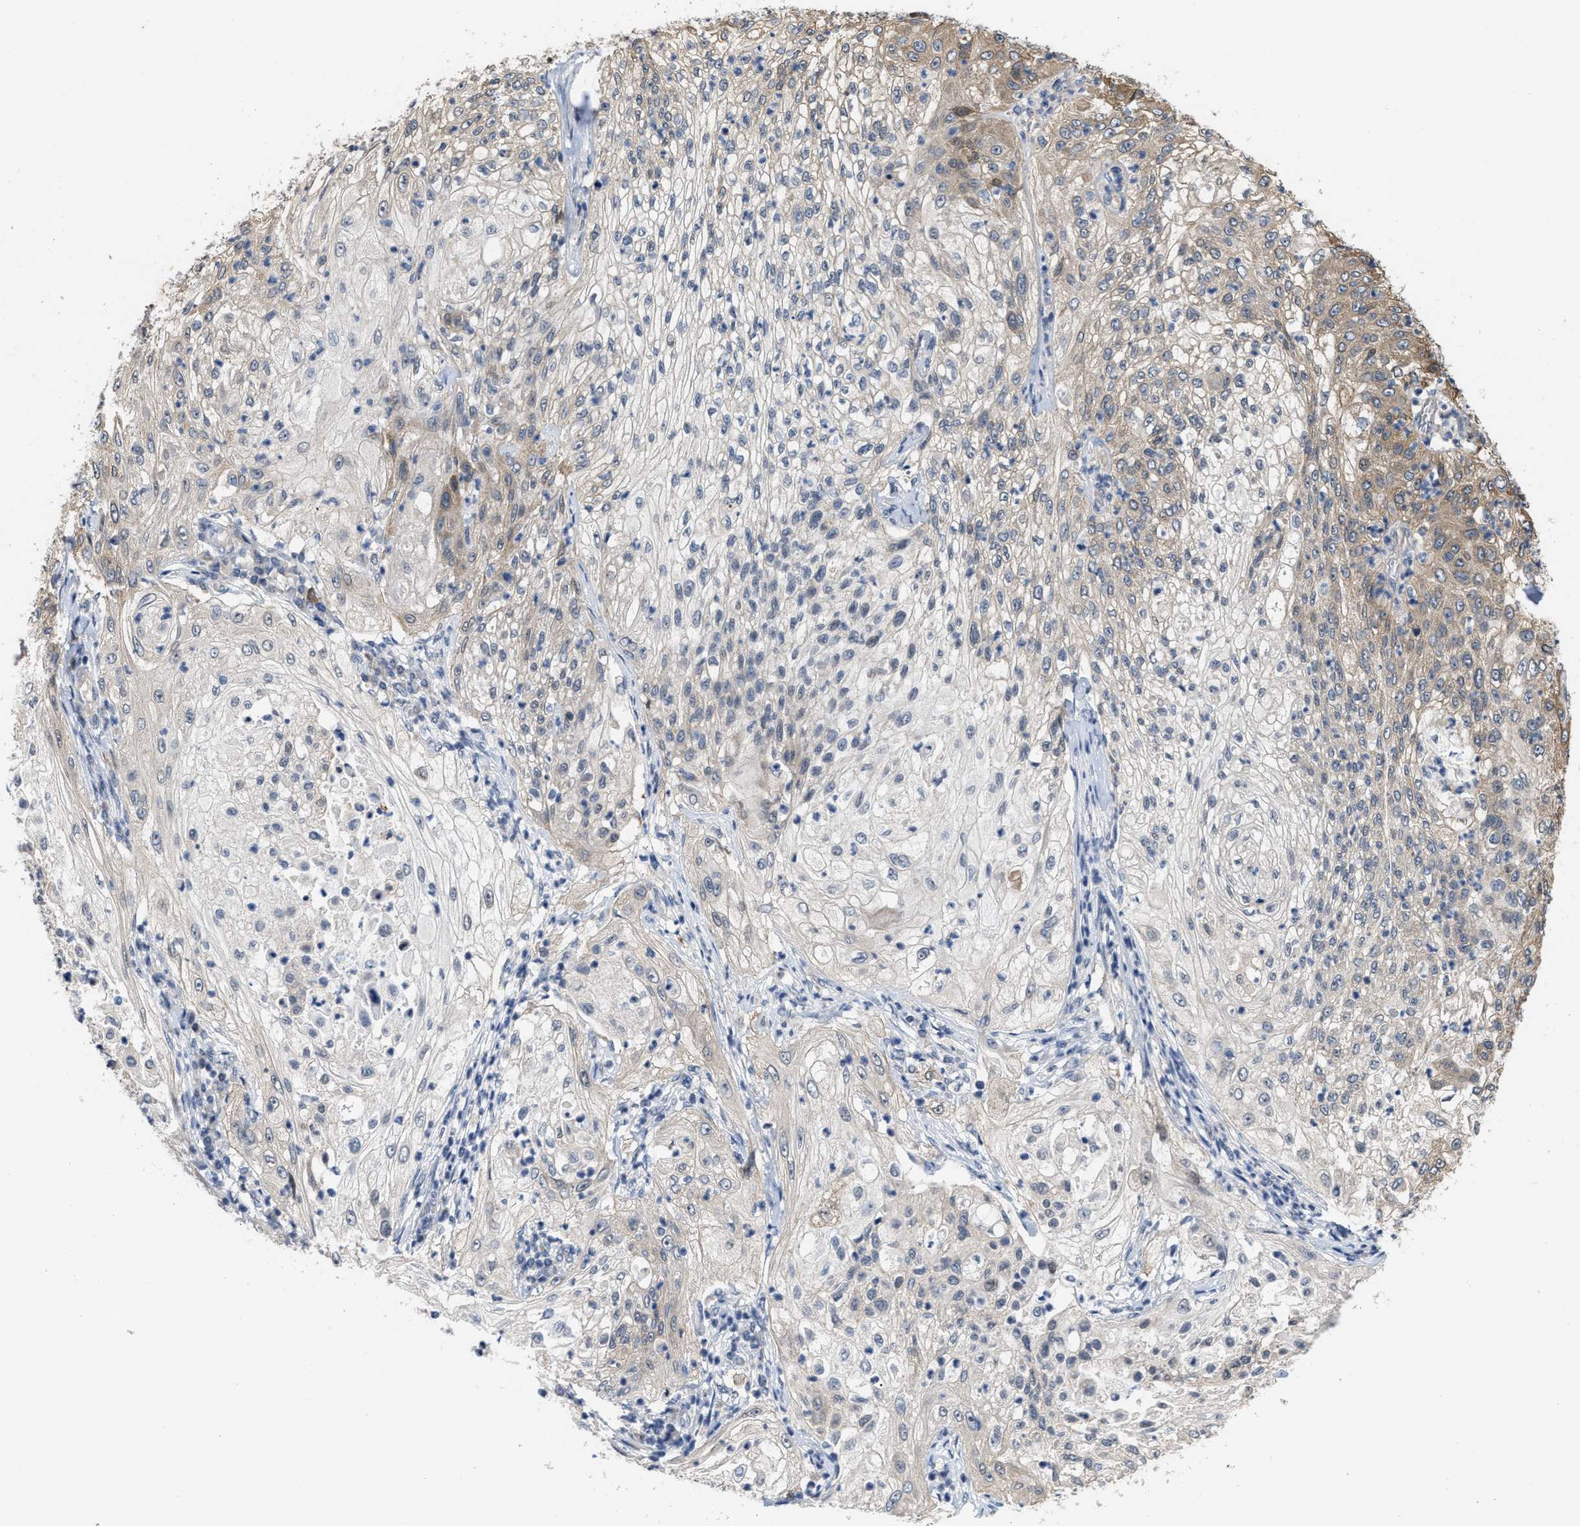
{"staining": {"intensity": "weak", "quantity": "25%-75%", "location": "cytoplasmic/membranous"}, "tissue": "lung cancer", "cell_type": "Tumor cells", "image_type": "cancer", "snomed": [{"axis": "morphology", "description": "Inflammation, NOS"}, {"axis": "morphology", "description": "Squamous cell carcinoma, NOS"}, {"axis": "topography", "description": "Lymph node"}, {"axis": "topography", "description": "Soft tissue"}, {"axis": "topography", "description": "Lung"}], "caption": "Squamous cell carcinoma (lung) tissue shows weak cytoplasmic/membranous staining in approximately 25%-75% of tumor cells, visualized by immunohistochemistry. (DAB (3,3'-diaminobenzidine) IHC with brightfield microscopy, high magnification).", "gene": "CSNK1A1", "patient": {"sex": "male", "age": 66}}